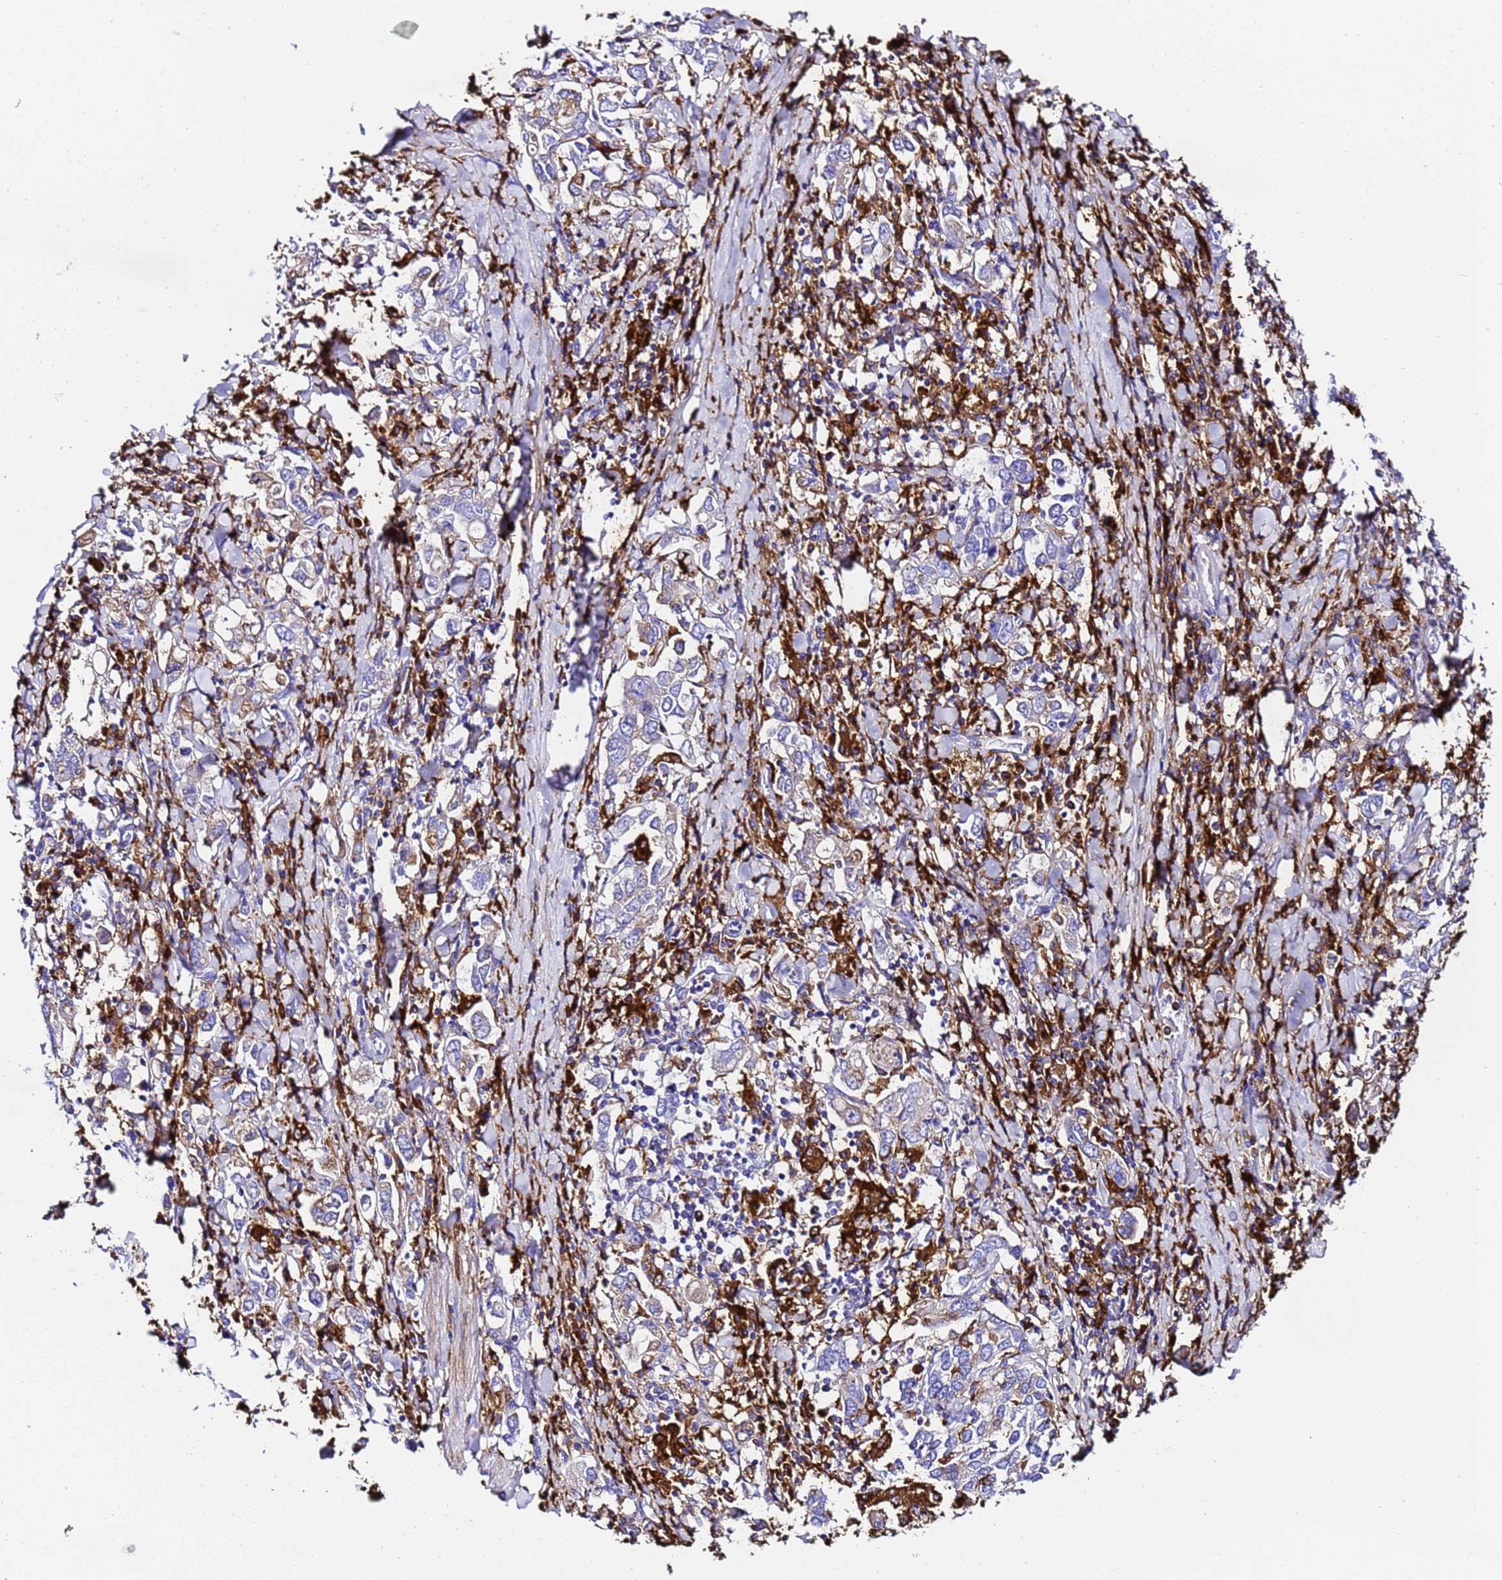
{"staining": {"intensity": "negative", "quantity": "none", "location": "none"}, "tissue": "stomach cancer", "cell_type": "Tumor cells", "image_type": "cancer", "snomed": [{"axis": "morphology", "description": "Adenocarcinoma, NOS"}, {"axis": "topography", "description": "Stomach, upper"}], "caption": "The photomicrograph shows no staining of tumor cells in stomach cancer (adenocarcinoma).", "gene": "FTL", "patient": {"sex": "male", "age": 62}}